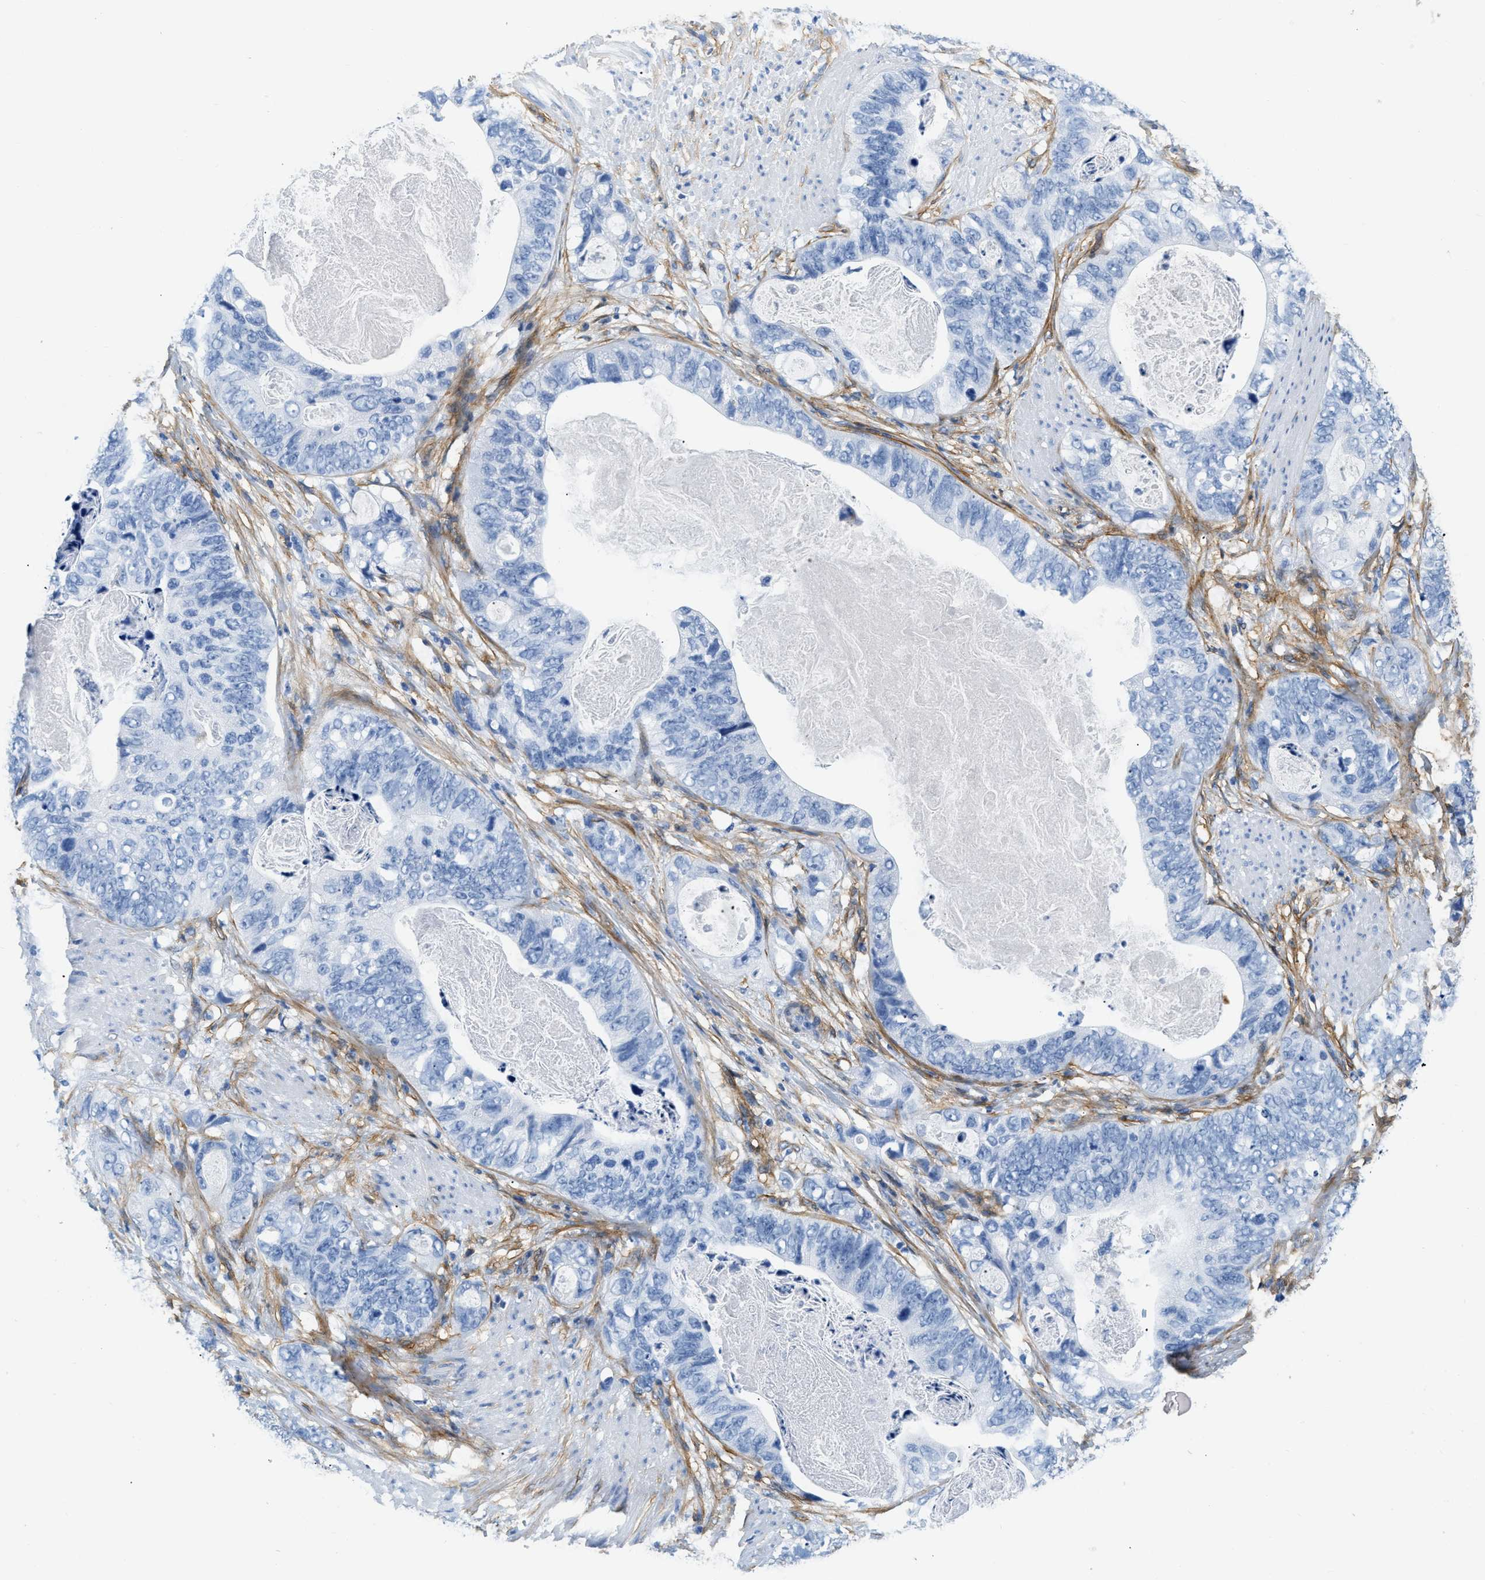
{"staining": {"intensity": "negative", "quantity": "none", "location": "none"}, "tissue": "stomach cancer", "cell_type": "Tumor cells", "image_type": "cancer", "snomed": [{"axis": "morphology", "description": "Adenocarcinoma, NOS"}, {"axis": "topography", "description": "Stomach"}], "caption": "High power microscopy photomicrograph of an immunohistochemistry image of stomach cancer, revealing no significant expression in tumor cells.", "gene": "PDGFRB", "patient": {"sex": "female", "age": 89}}